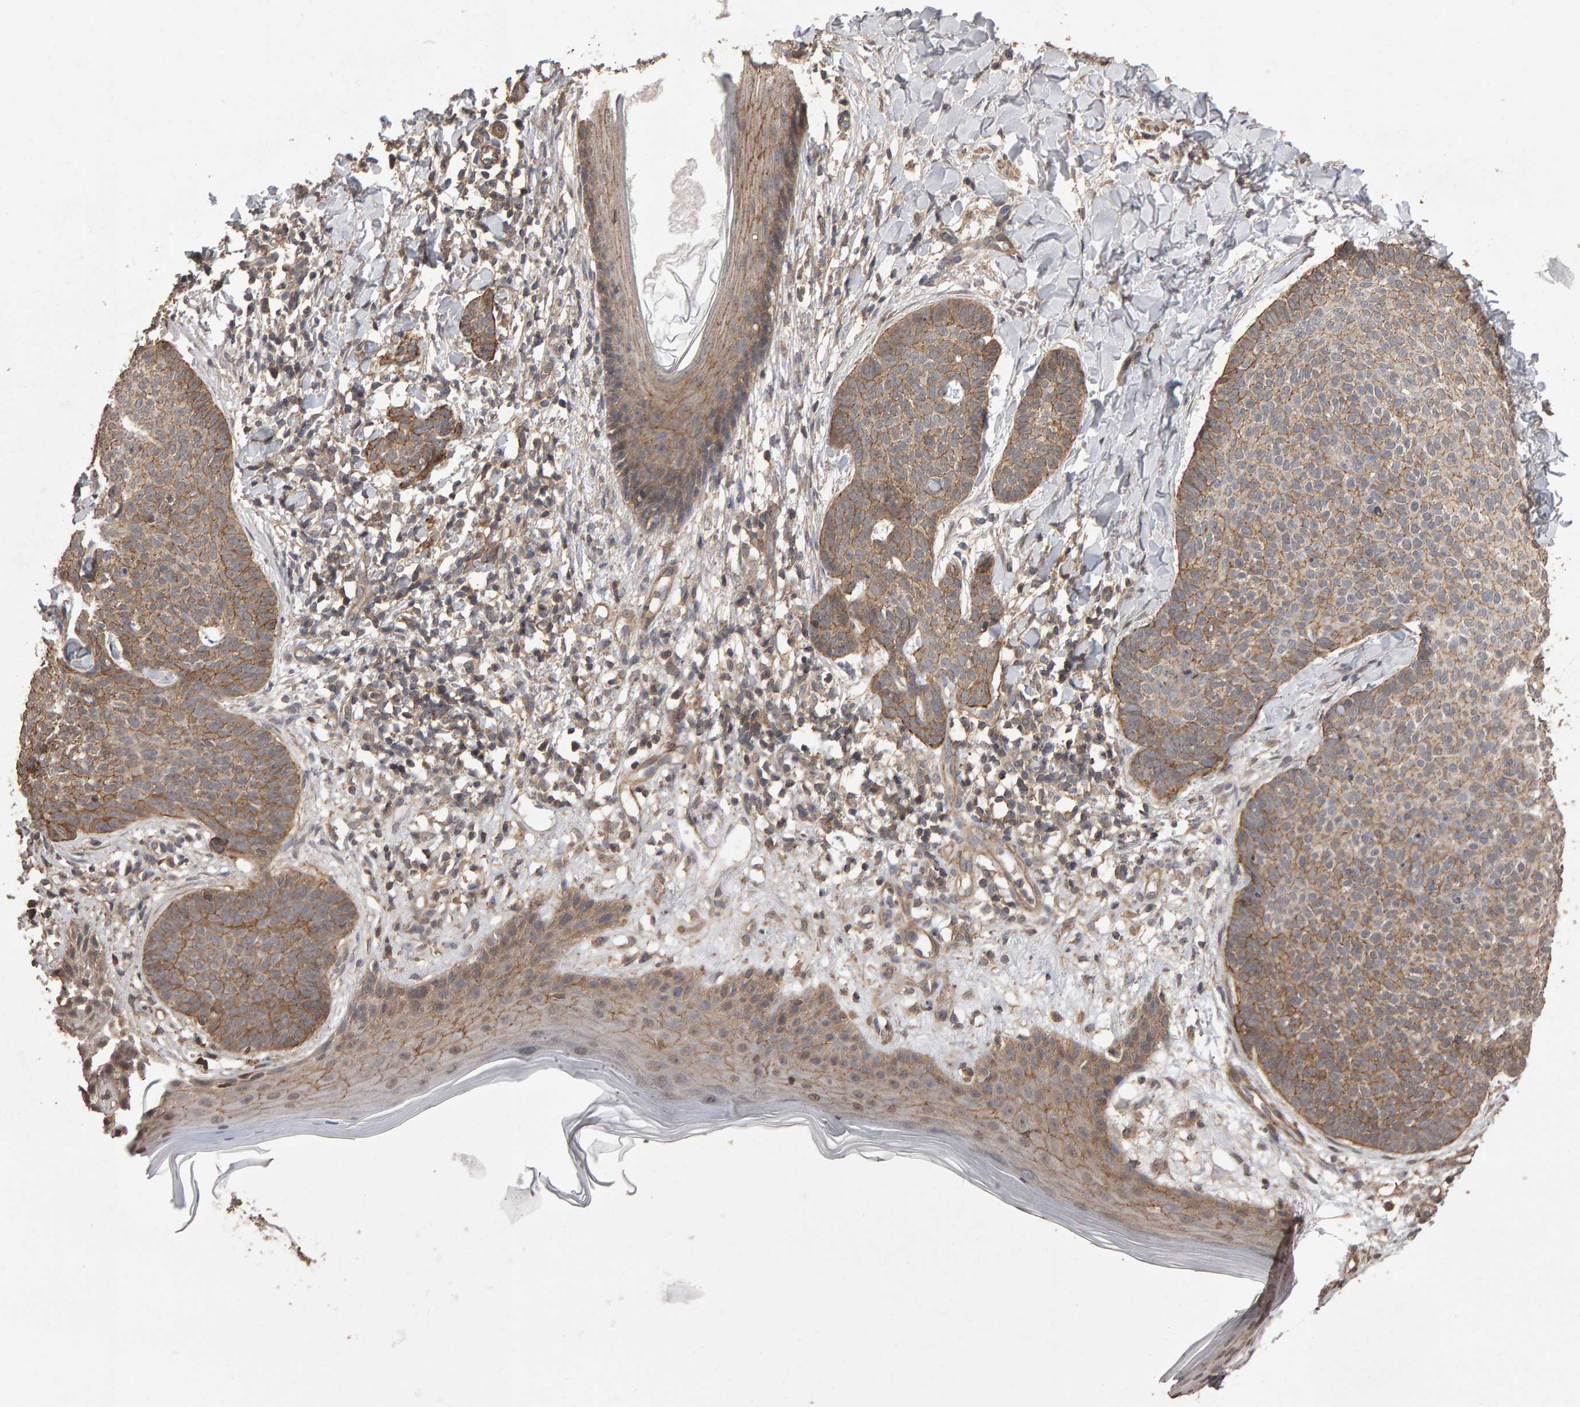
{"staining": {"intensity": "moderate", "quantity": ">75%", "location": "cytoplasmic/membranous"}, "tissue": "skin cancer", "cell_type": "Tumor cells", "image_type": "cancer", "snomed": [{"axis": "morphology", "description": "Normal tissue, NOS"}, {"axis": "morphology", "description": "Basal cell carcinoma"}, {"axis": "topography", "description": "Skin"}], "caption": "Skin cancer stained with a brown dye reveals moderate cytoplasmic/membranous positive positivity in approximately >75% of tumor cells.", "gene": "SCRIB", "patient": {"sex": "male", "age": 50}}